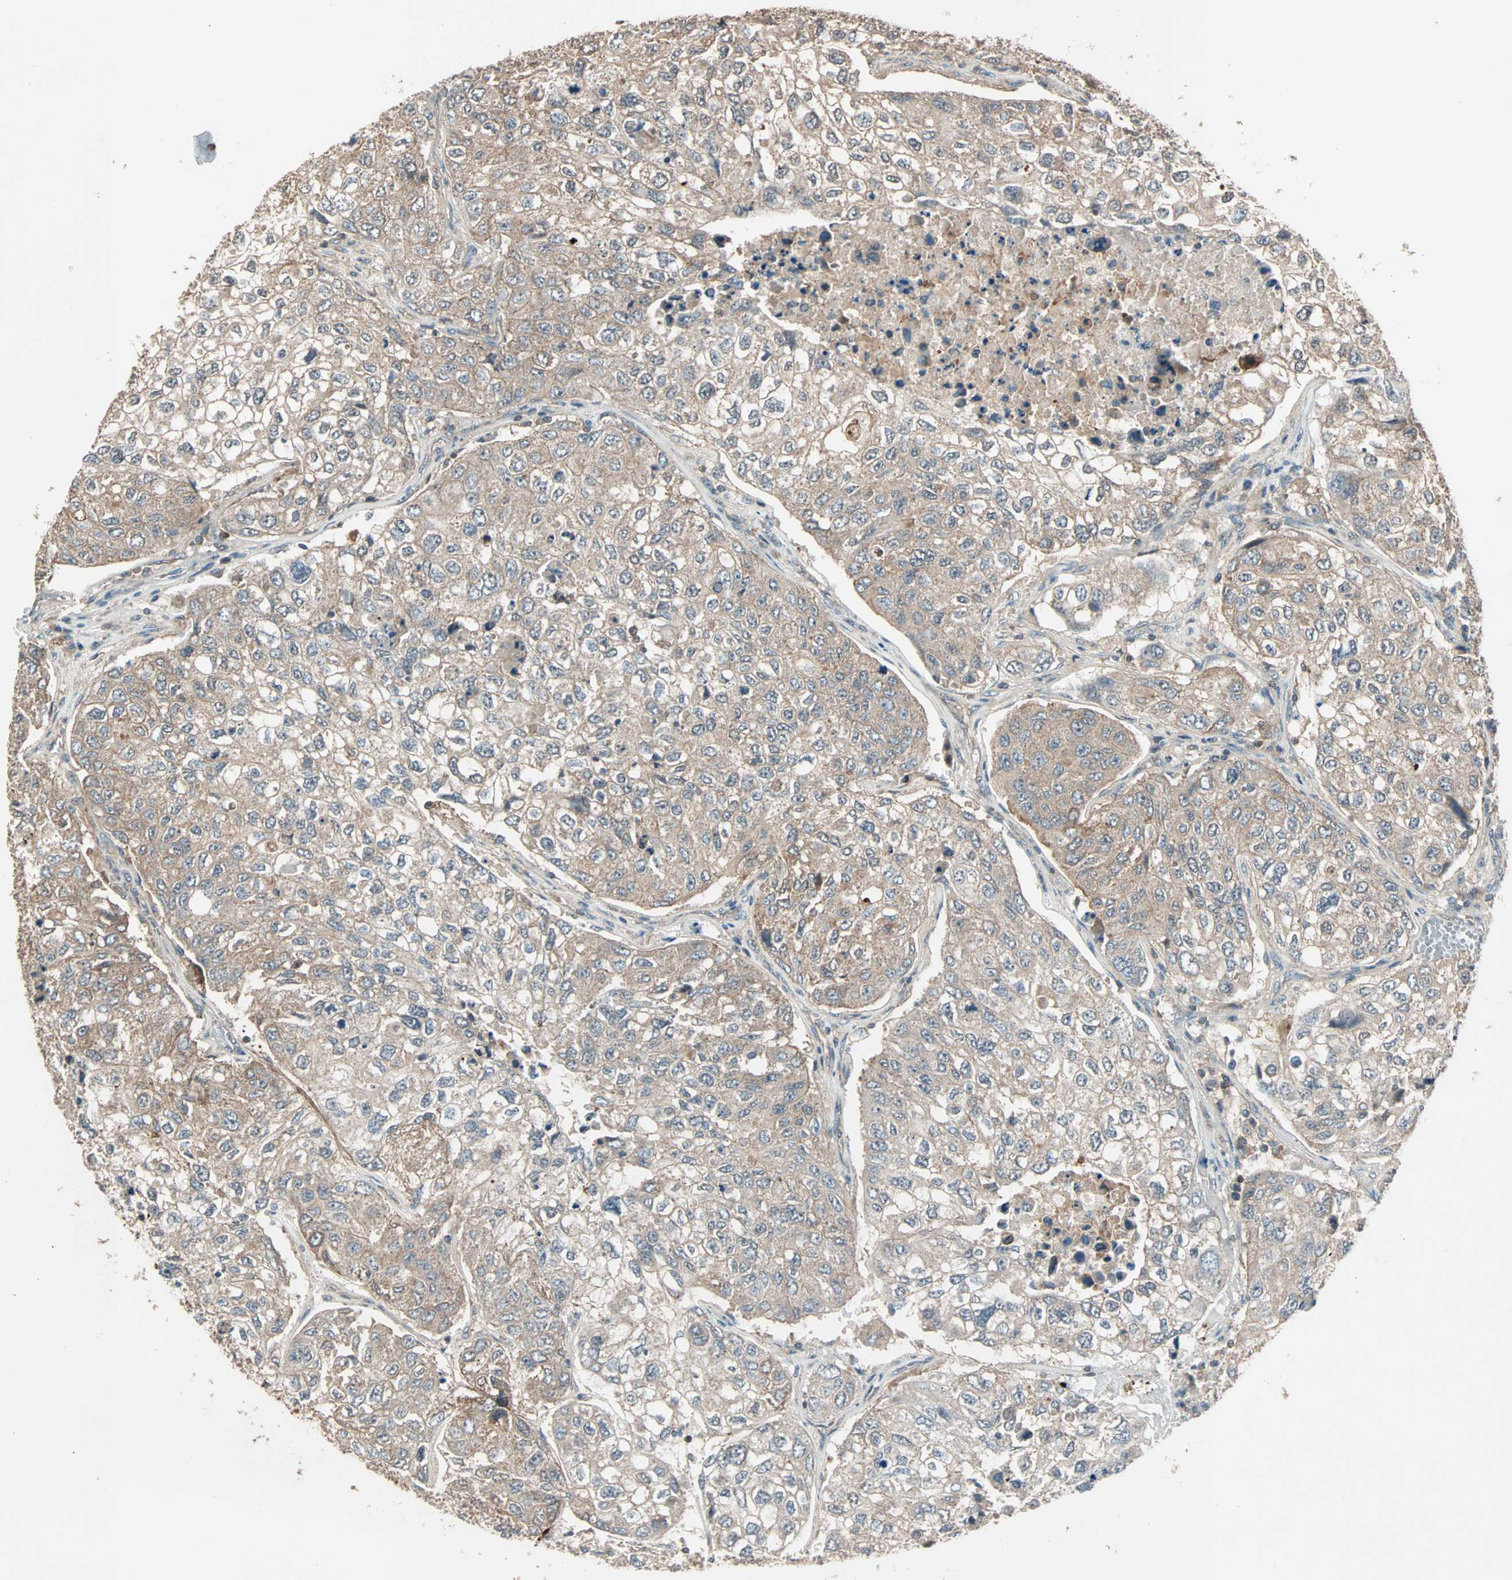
{"staining": {"intensity": "weak", "quantity": ">75%", "location": "cytoplasmic/membranous"}, "tissue": "urothelial cancer", "cell_type": "Tumor cells", "image_type": "cancer", "snomed": [{"axis": "morphology", "description": "Urothelial carcinoma, High grade"}, {"axis": "topography", "description": "Lymph node"}, {"axis": "topography", "description": "Urinary bladder"}], "caption": "Protein staining displays weak cytoplasmic/membranous expression in about >75% of tumor cells in urothelial cancer.", "gene": "MAP3K21", "patient": {"sex": "male", "age": 51}}